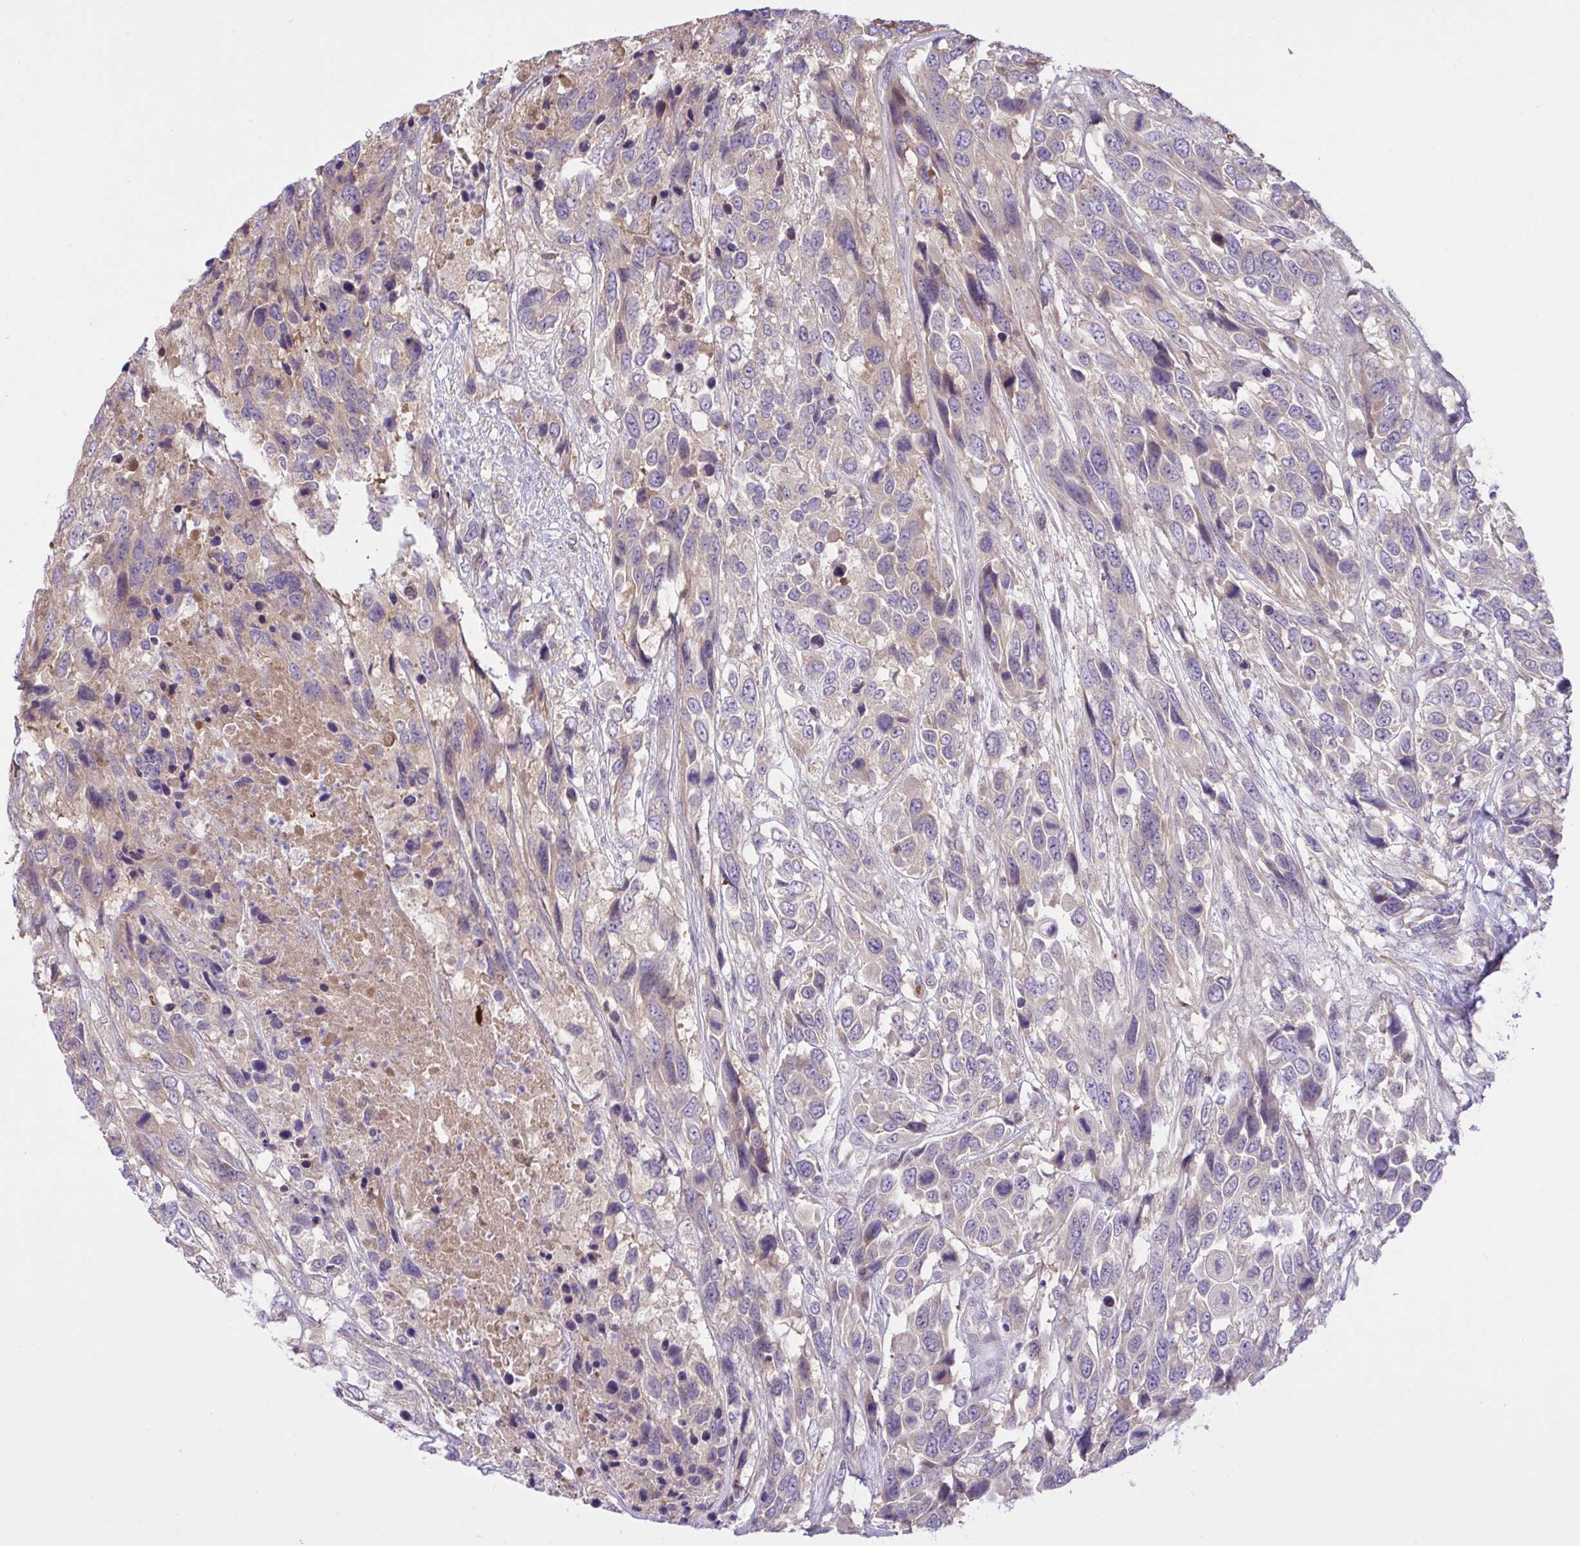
{"staining": {"intensity": "weak", "quantity": "25%-75%", "location": "cytoplasmic/membranous"}, "tissue": "urothelial cancer", "cell_type": "Tumor cells", "image_type": "cancer", "snomed": [{"axis": "morphology", "description": "Urothelial carcinoma, High grade"}, {"axis": "topography", "description": "Urinary bladder"}], "caption": "Urothelial carcinoma (high-grade) stained for a protein (brown) demonstrates weak cytoplasmic/membranous positive expression in approximately 25%-75% of tumor cells.", "gene": "SYNPO2L", "patient": {"sex": "female", "age": 70}}